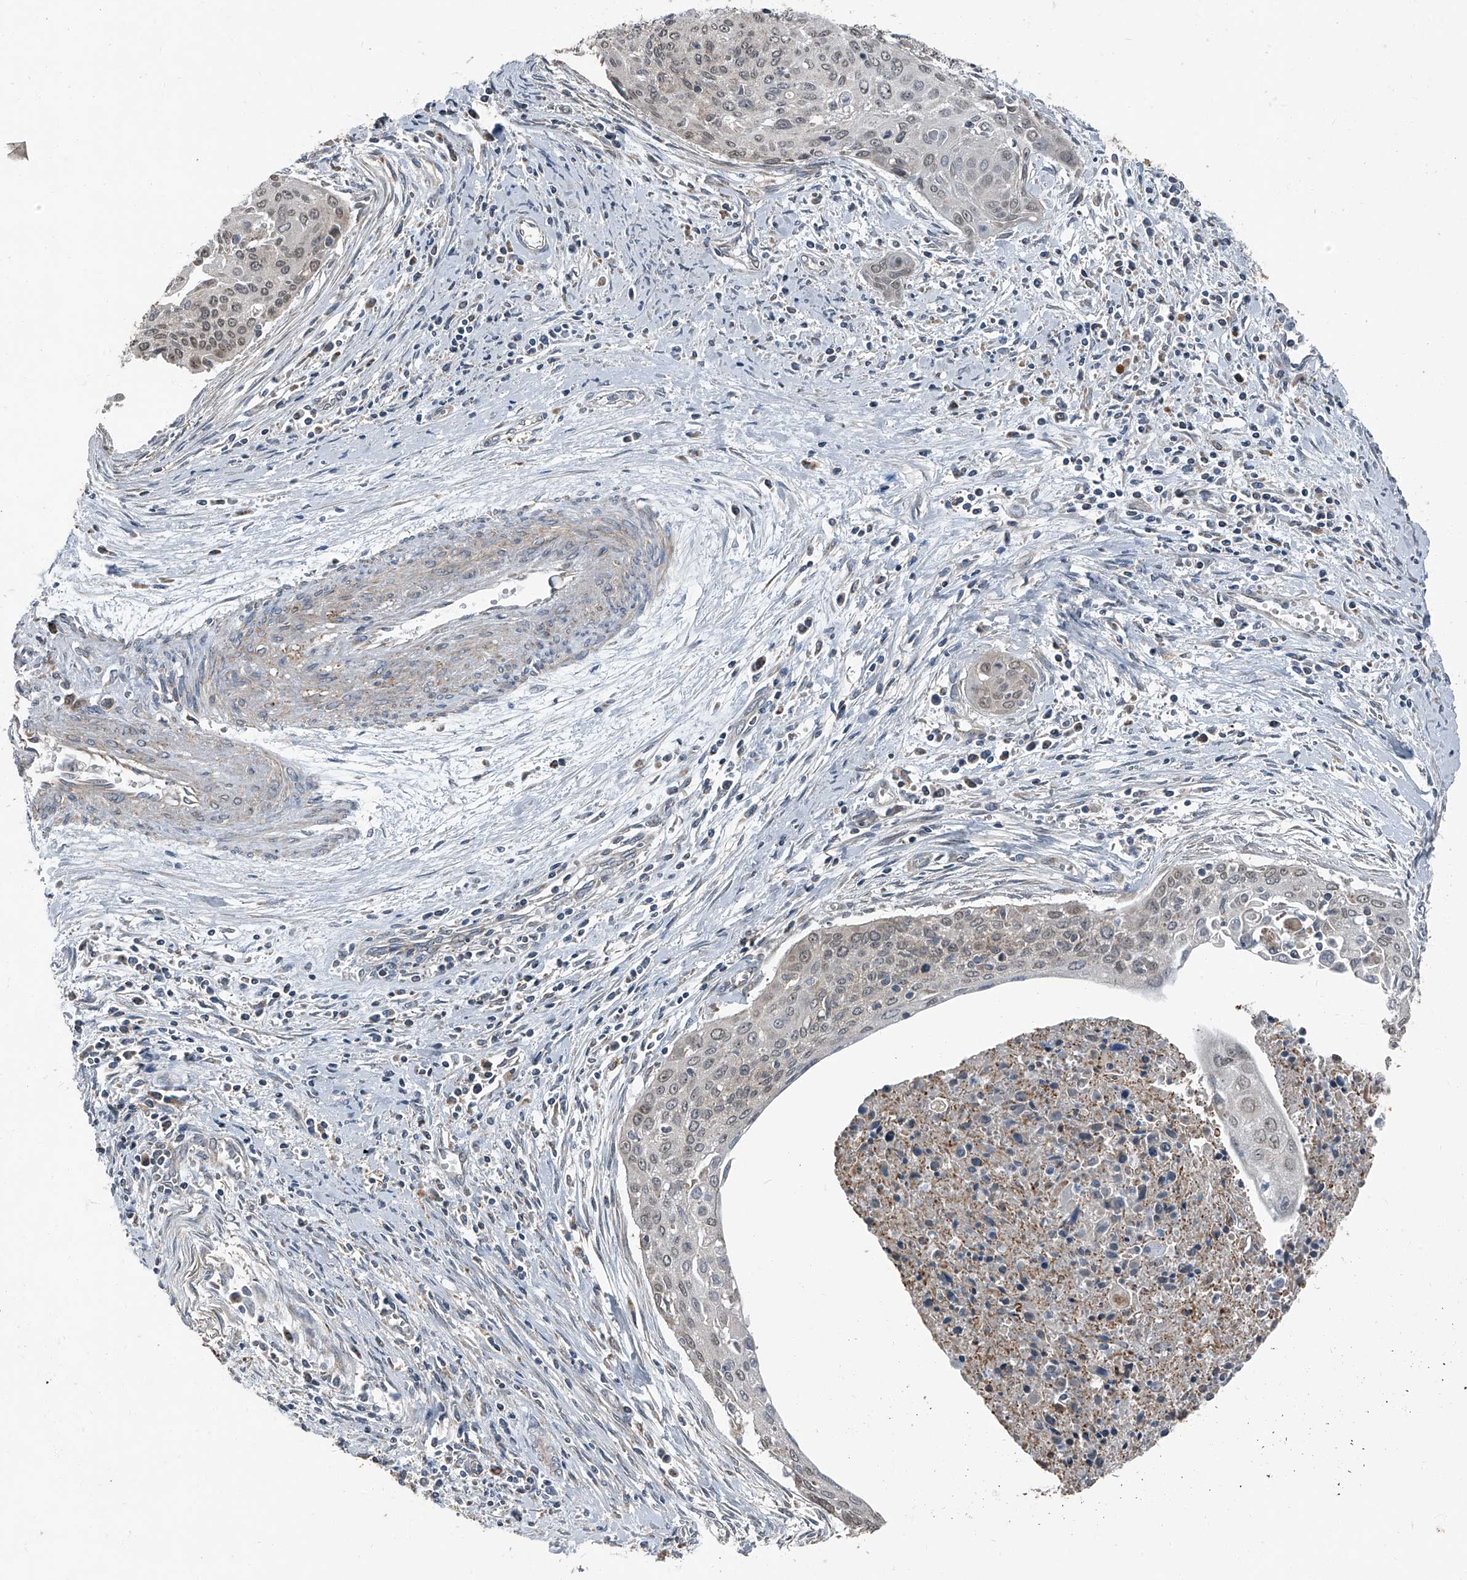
{"staining": {"intensity": "weak", "quantity": "<25%", "location": "cytoplasmic/membranous"}, "tissue": "cervical cancer", "cell_type": "Tumor cells", "image_type": "cancer", "snomed": [{"axis": "morphology", "description": "Squamous cell carcinoma, NOS"}, {"axis": "topography", "description": "Cervix"}], "caption": "Protein analysis of cervical squamous cell carcinoma reveals no significant expression in tumor cells.", "gene": "CHRNA7", "patient": {"sex": "female", "age": 55}}